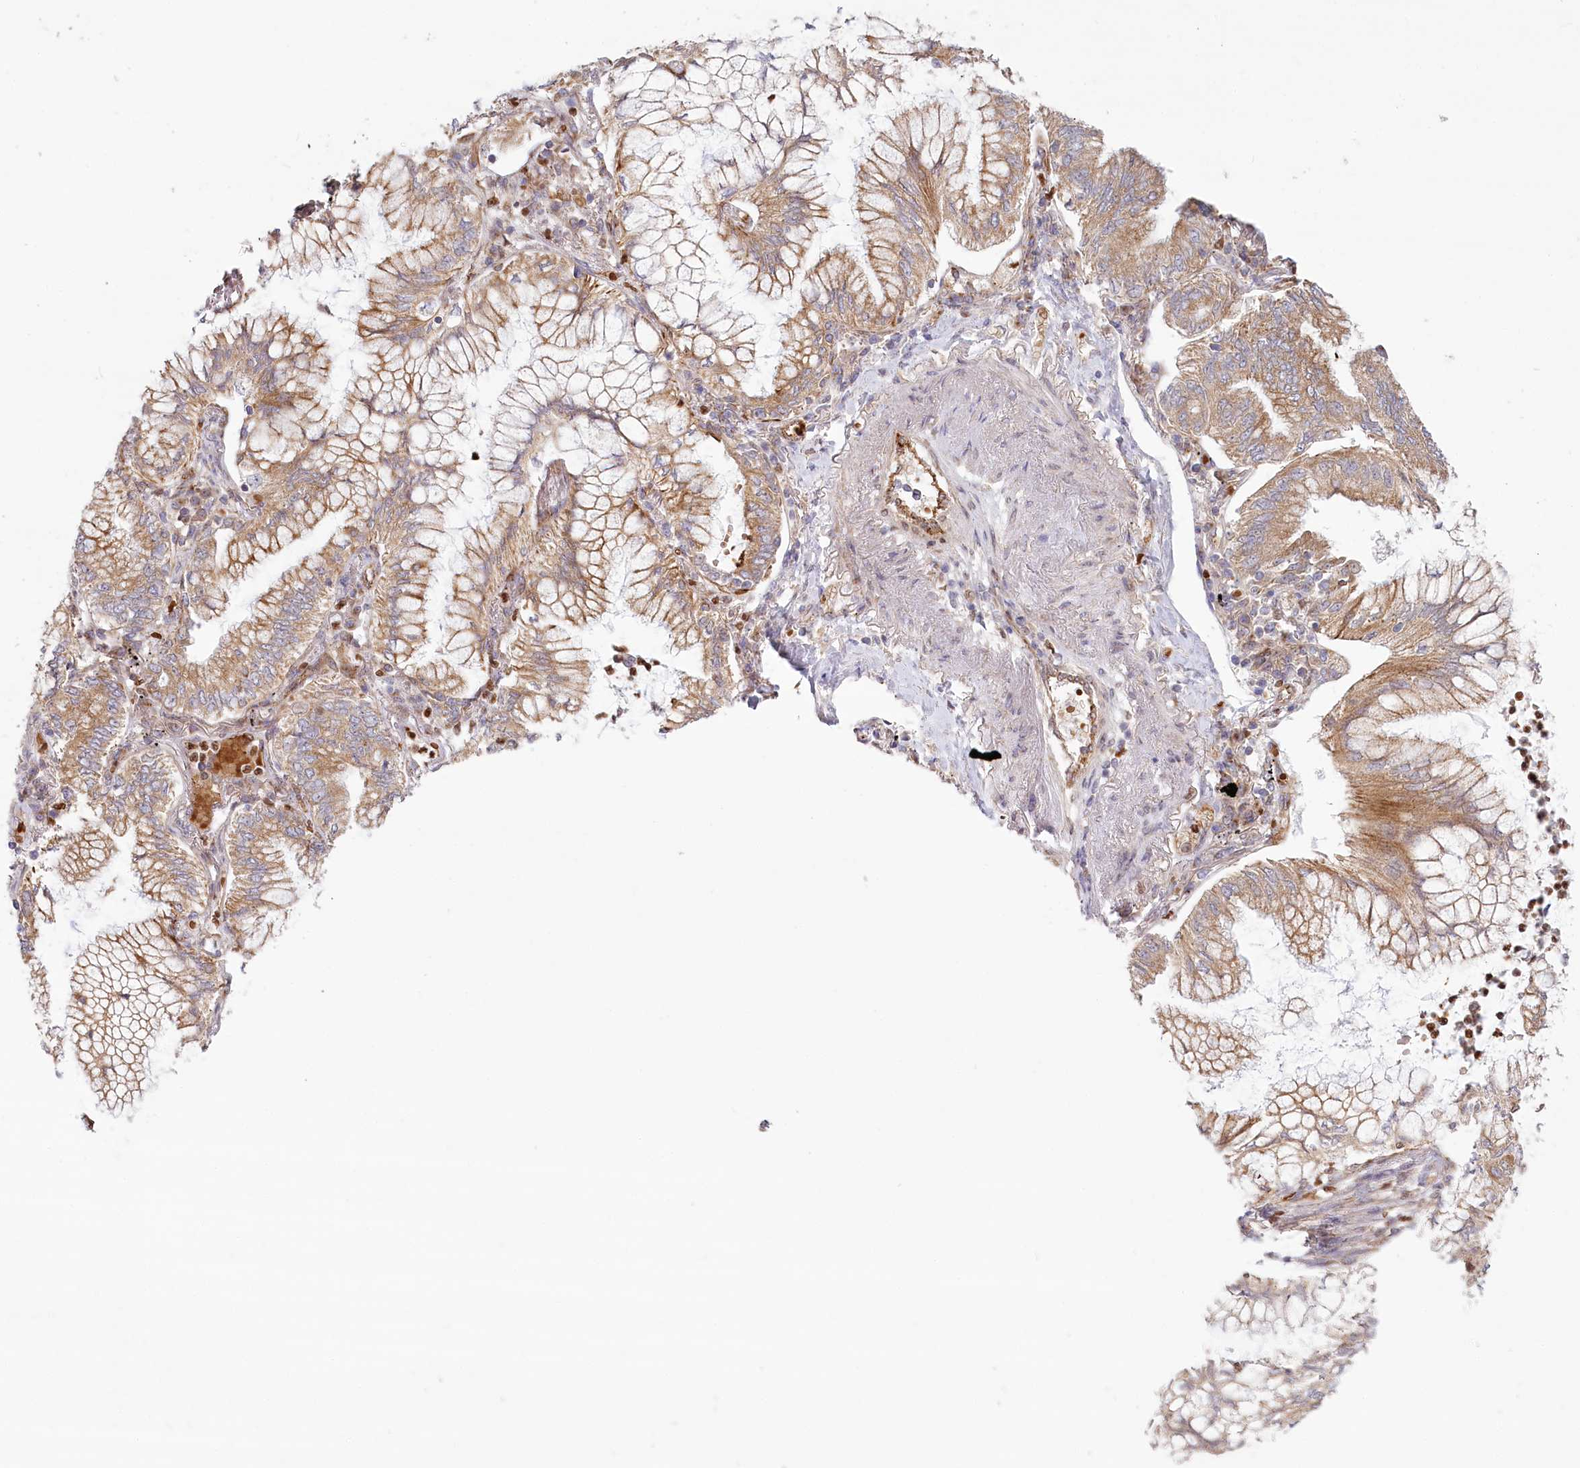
{"staining": {"intensity": "moderate", "quantity": ">75%", "location": "cytoplasmic/membranous"}, "tissue": "lung cancer", "cell_type": "Tumor cells", "image_type": "cancer", "snomed": [{"axis": "morphology", "description": "Adenocarcinoma, NOS"}, {"axis": "topography", "description": "Lung"}], "caption": "Adenocarcinoma (lung) was stained to show a protein in brown. There is medium levels of moderate cytoplasmic/membranous expression in about >75% of tumor cells.", "gene": "COMMD3", "patient": {"sex": "female", "age": 70}}